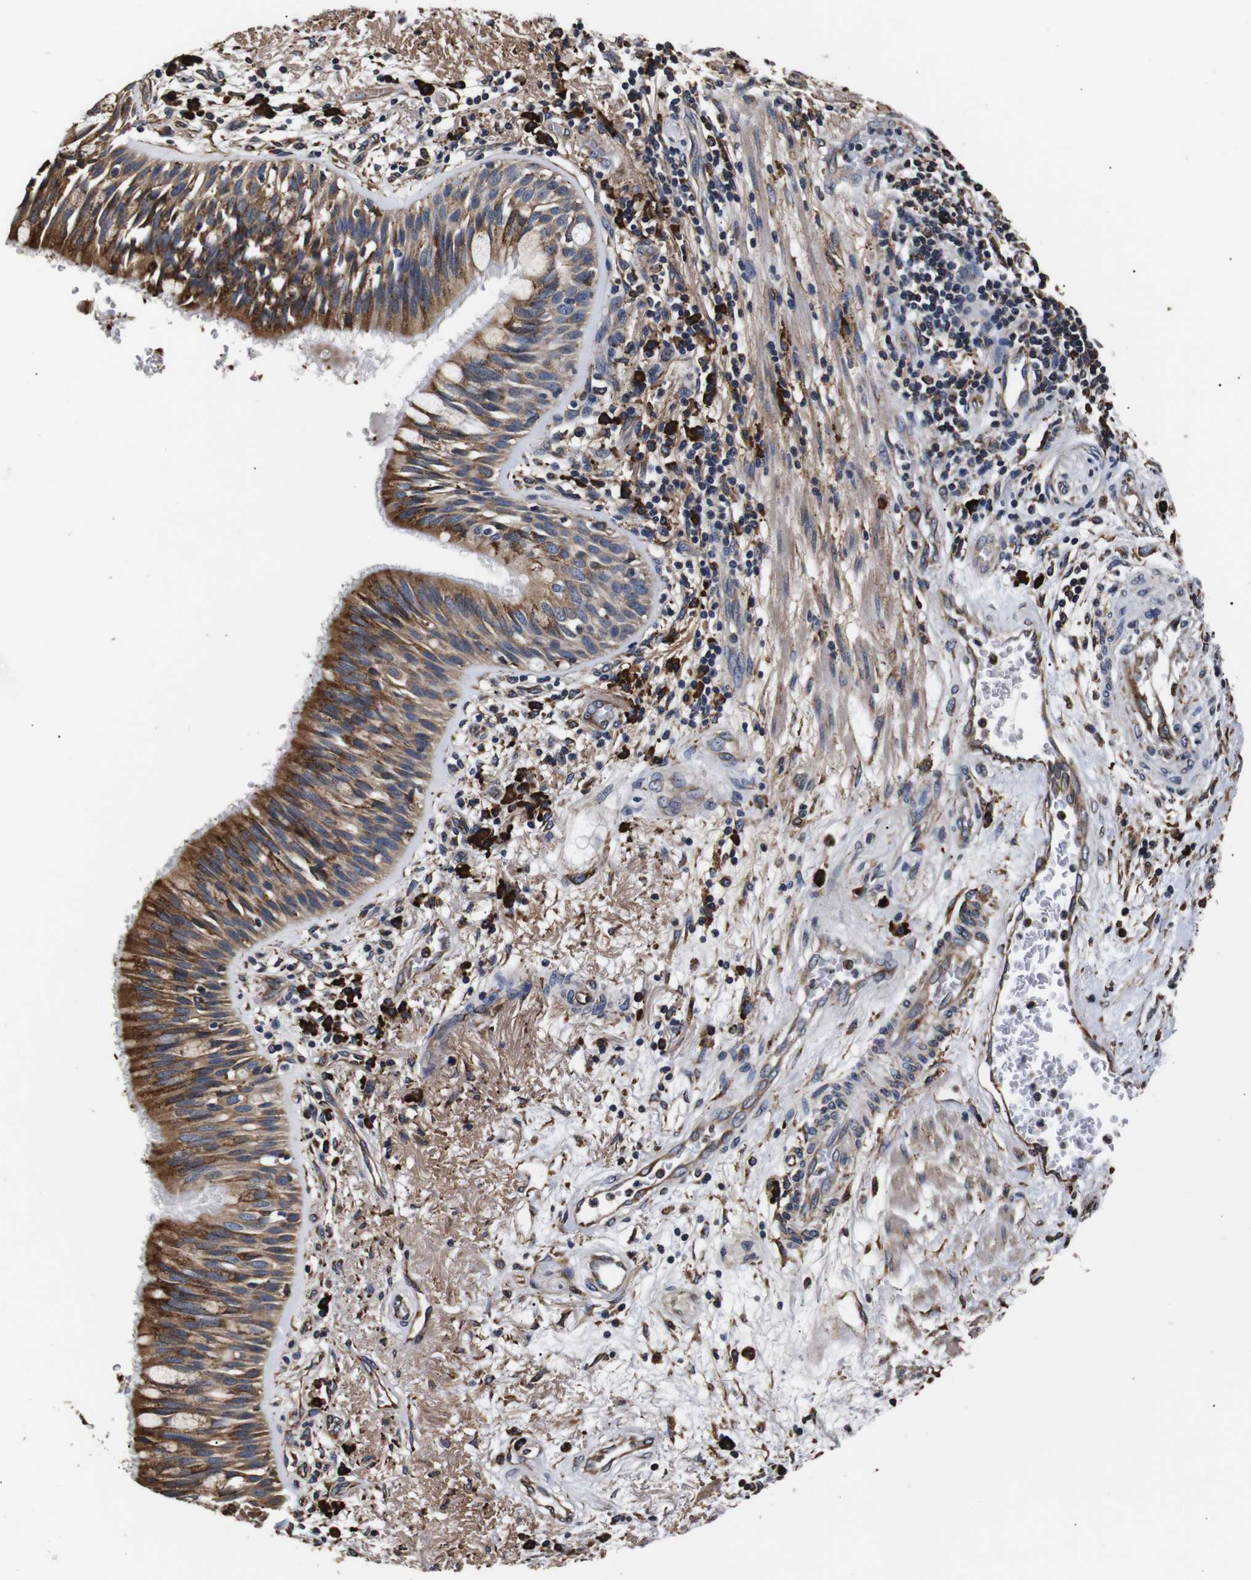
{"staining": {"intensity": "moderate", "quantity": ">75%", "location": "cytoplasmic/membranous"}, "tissue": "bronchus", "cell_type": "Respiratory epithelial cells", "image_type": "normal", "snomed": [{"axis": "morphology", "description": "Normal tissue, NOS"}, {"axis": "morphology", "description": "Adenocarcinoma, NOS"}, {"axis": "morphology", "description": "Adenocarcinoma, metastatic, NOS"}, {"axis": "topography", "description": "Lymph node"}, {"axis": "topography", "description": "Bronchus"}, {"axis": "topography", "description": "Lung"}], "caption": "Moderate cytoplasmic/membranous expression for a protein is identified in approximately >75% of respiratory epithelial cells of normal bronchus using immunohistochemistry.", "gene": "HHIP", "patient": {"sex": "female", "age": 54}}